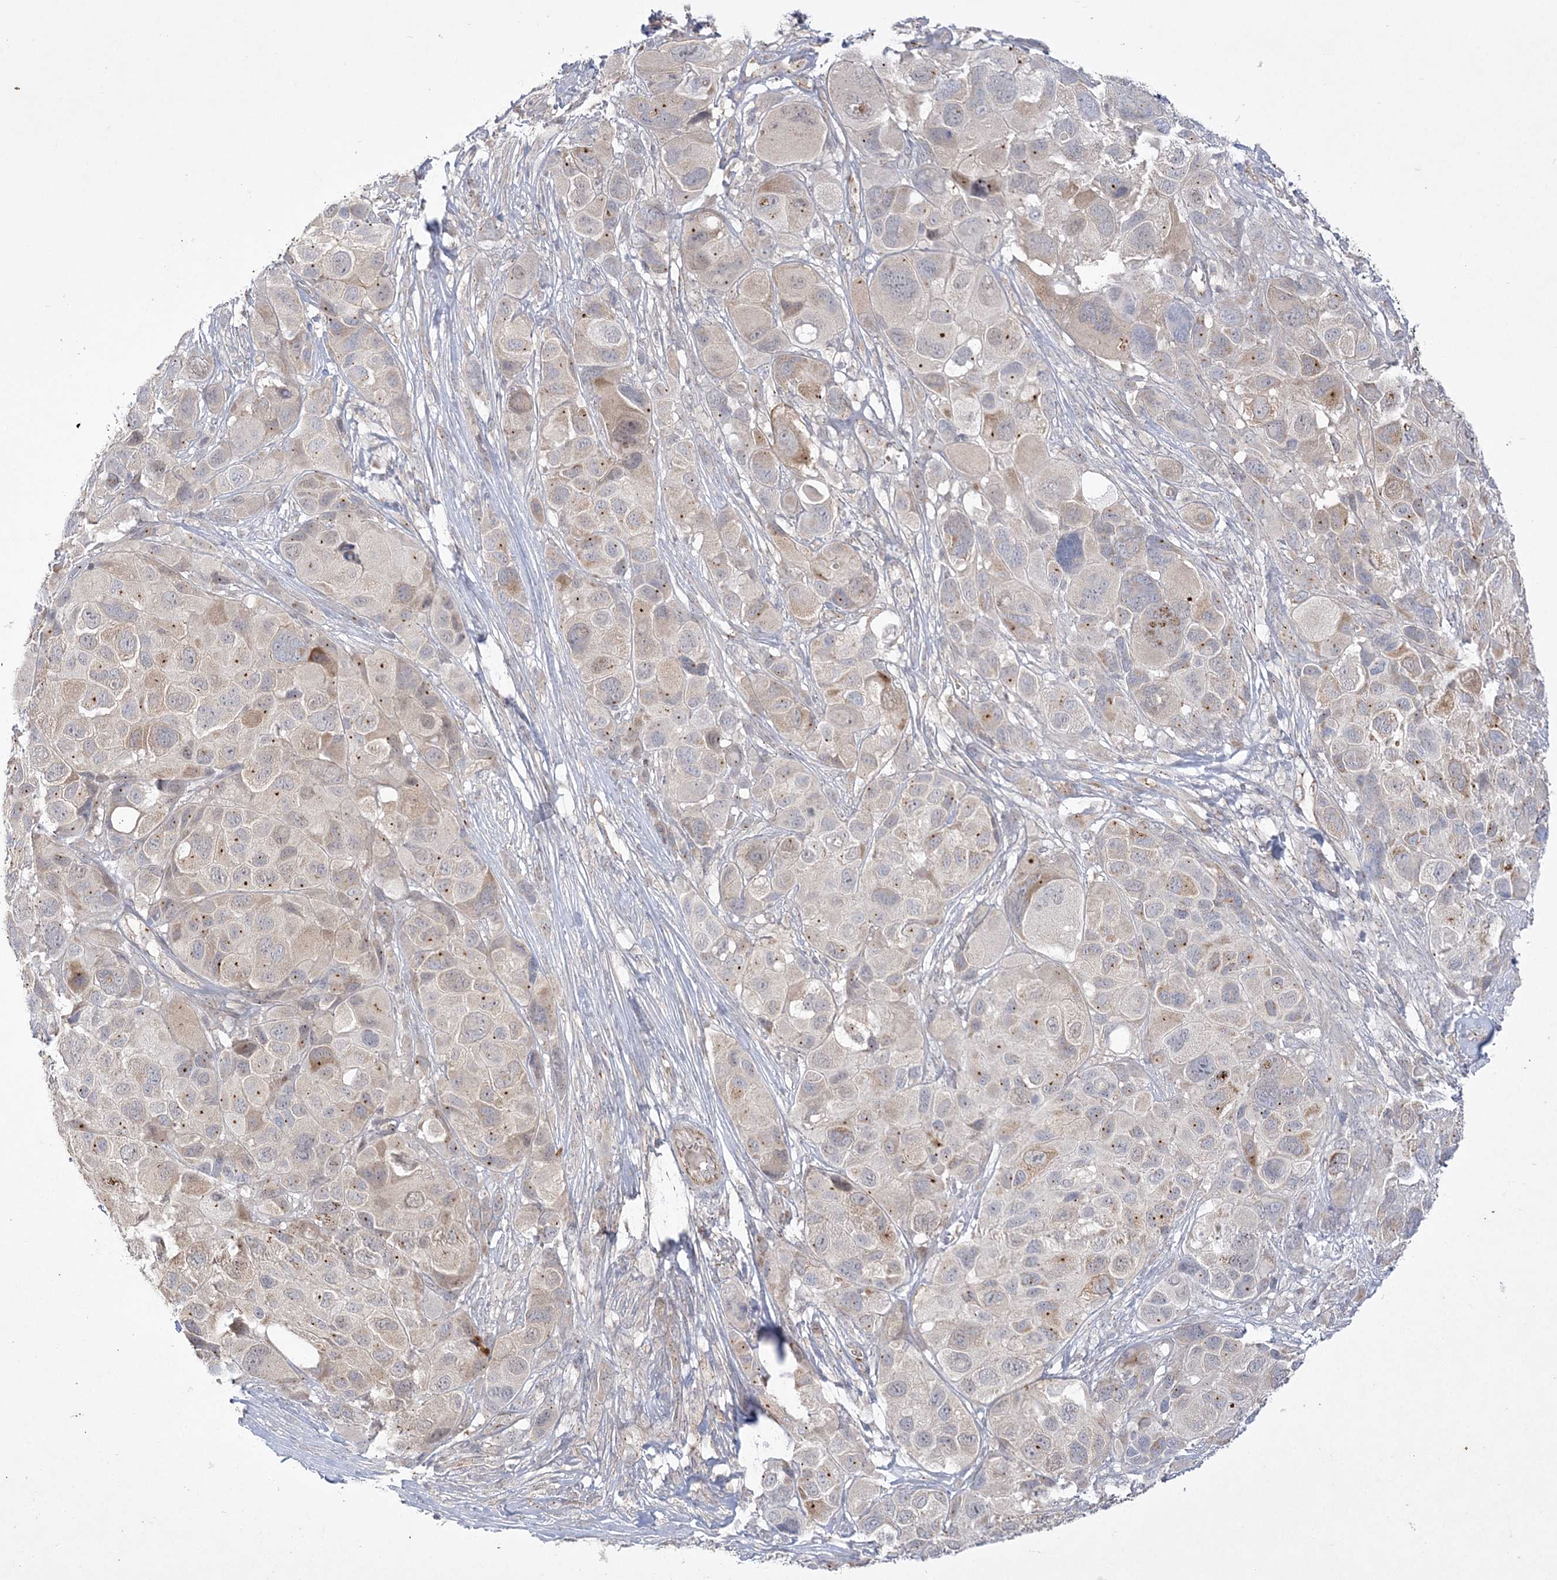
{"staining": {"intensity": "weak", "quantity": "25%-75%", "location": "cytoplasmic/membranous"}, "tissue": "melanoma", "cell_type": "Tumor cells", "image_type": "cancer", "snomed": [{"axis": "morphology", "description": "Malignant melanoma, NOS"}, {"axis": "topography", "description": "Skin of trunk"}], "caption": "High-magnification brightfield microscopy of melanoma stained with DAB (3,3'-diaminobenzidine) (brown) and counterstained with hematoxylin (blue). tumor cells exhibit weak cytoplasmic/membranous expression is seen in approximately25%-75% of cells.", "gene": "ADAMTS12", "patient": {"sex": "male", "age": 71}}